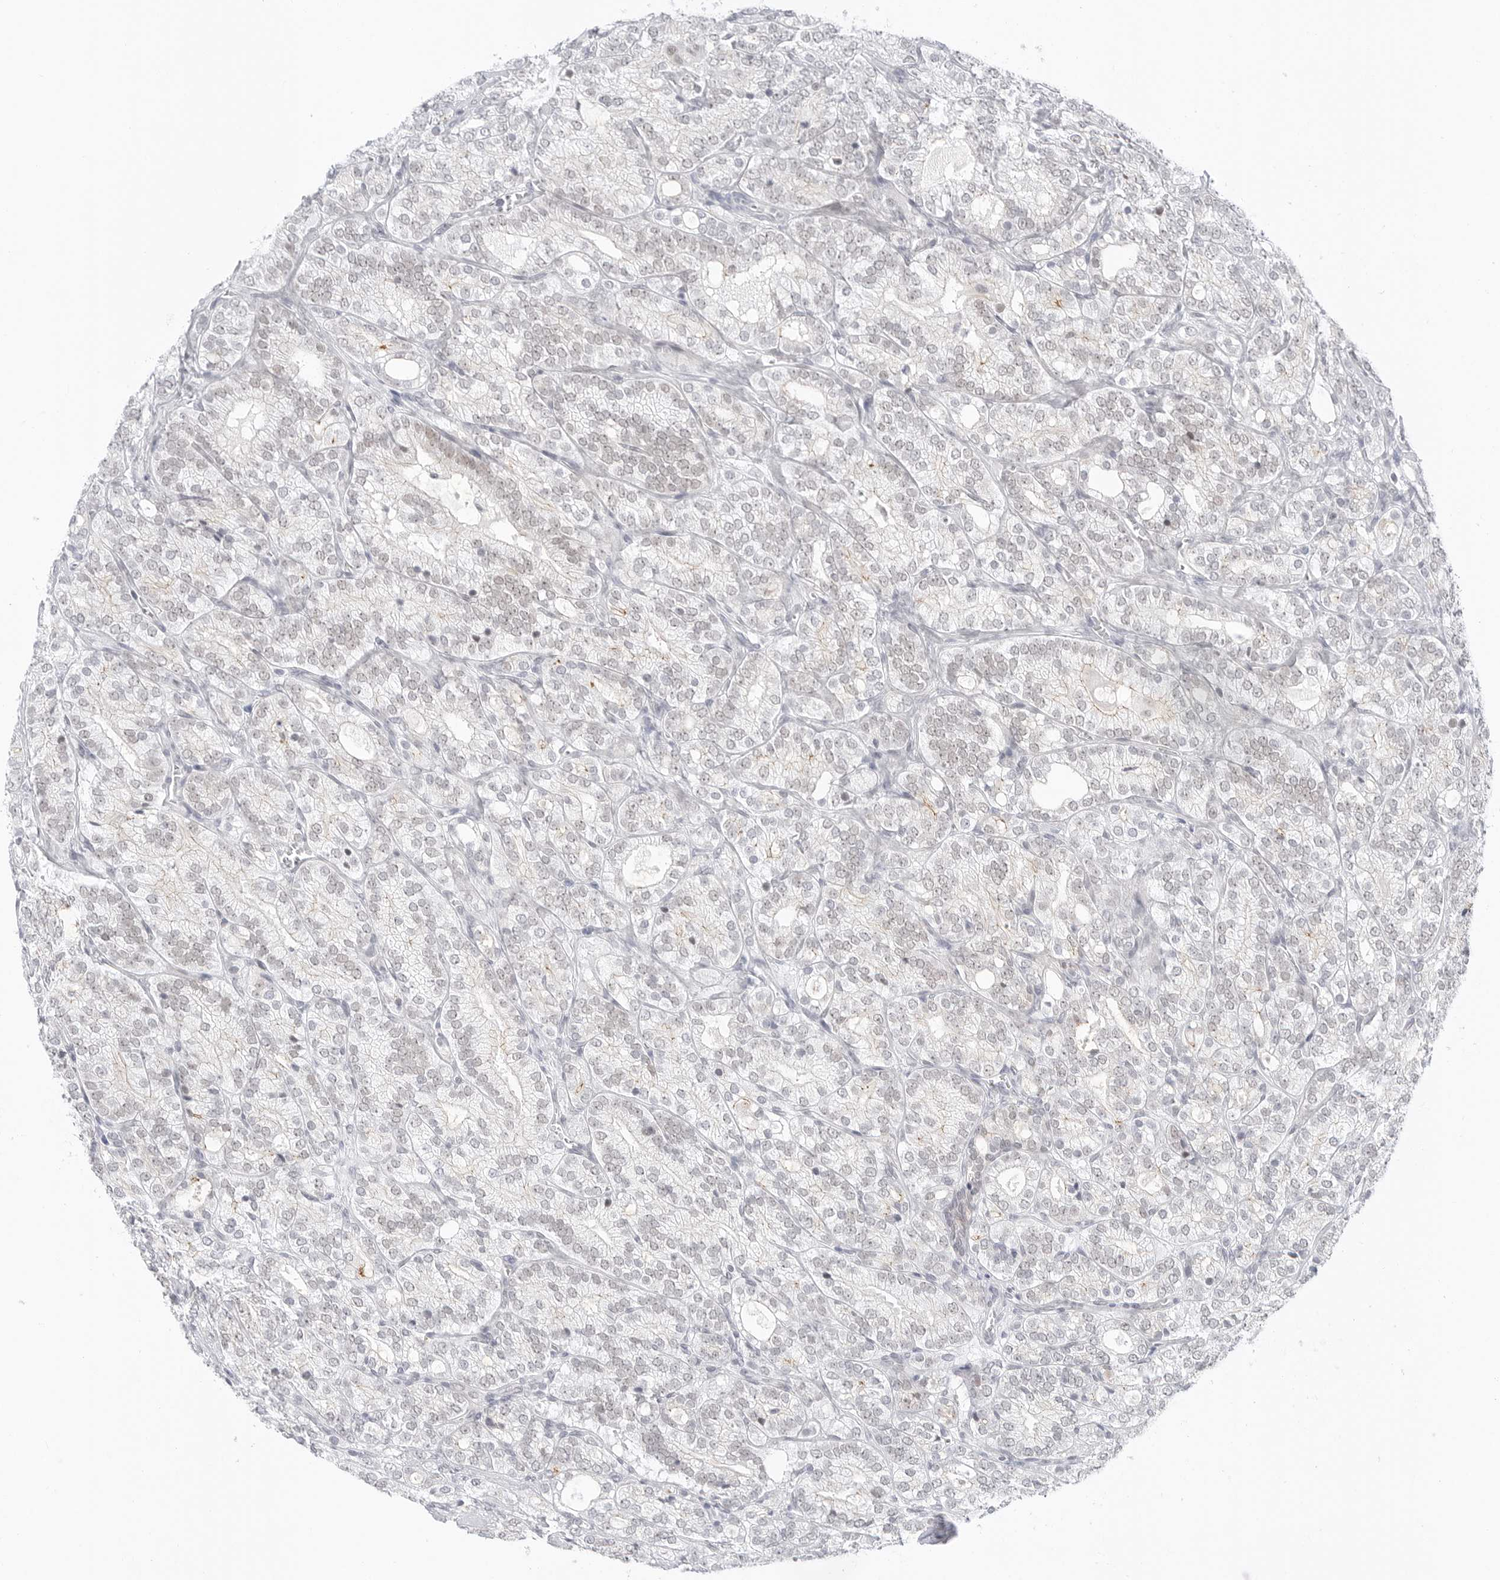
{"staining": {"intensity": "negative", "quantity": "none", "location": "none"}, "tissue": "prostate cancer", "cell_type": "Tumor cells", "image_type": "cancer", "snomed": [{"axis": "morphology", "description": "Adenocarcinoma, High grade"}, {"axis": "topography", "description": "Prostate"}], "caption": "Image shows no protein positivity in tumor cells of prostate cancer (adenocarcinoma (high-grade)) tissue.", "gene": "TSEN2", "patient": {"sex": "male", "age": 57}}